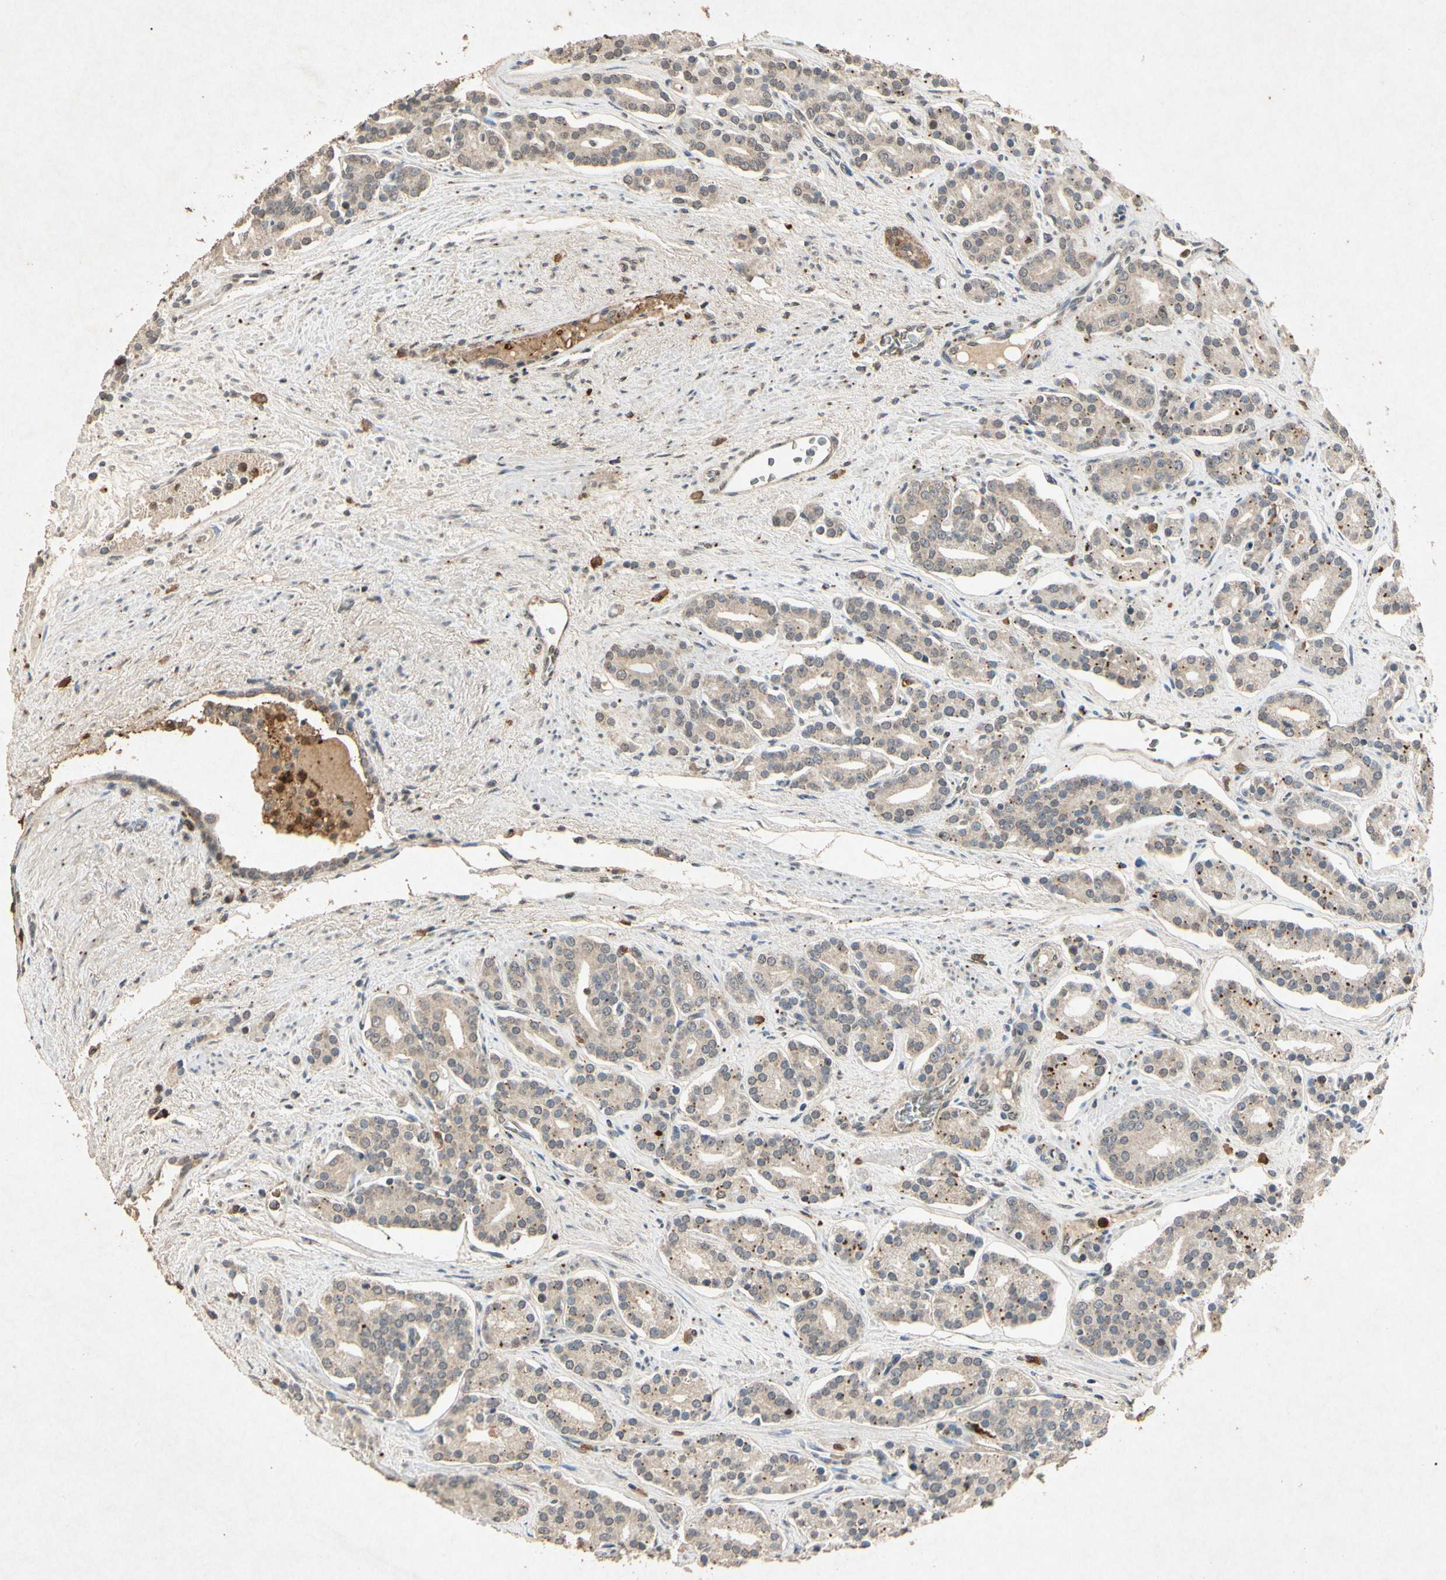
{"staining": {"intensity": "weak", "quantity": ">75%", "location": "none"}, "tissue": "prostate cancer", "cell_type": "Tumor cells", "image_type": "cancer", "snomed": [{"axis": "morphology", "description": "Adenocarcinoma, Low grade"}, {"axis": "topography", "description": "Prostate"}], "caption": "Protein expression analysis of human prostate cancer reveals weak None staining in approximately >75% of tumor cells.", "gene": "MSRB1", "patient": {"sex": "male", "age": 63}}